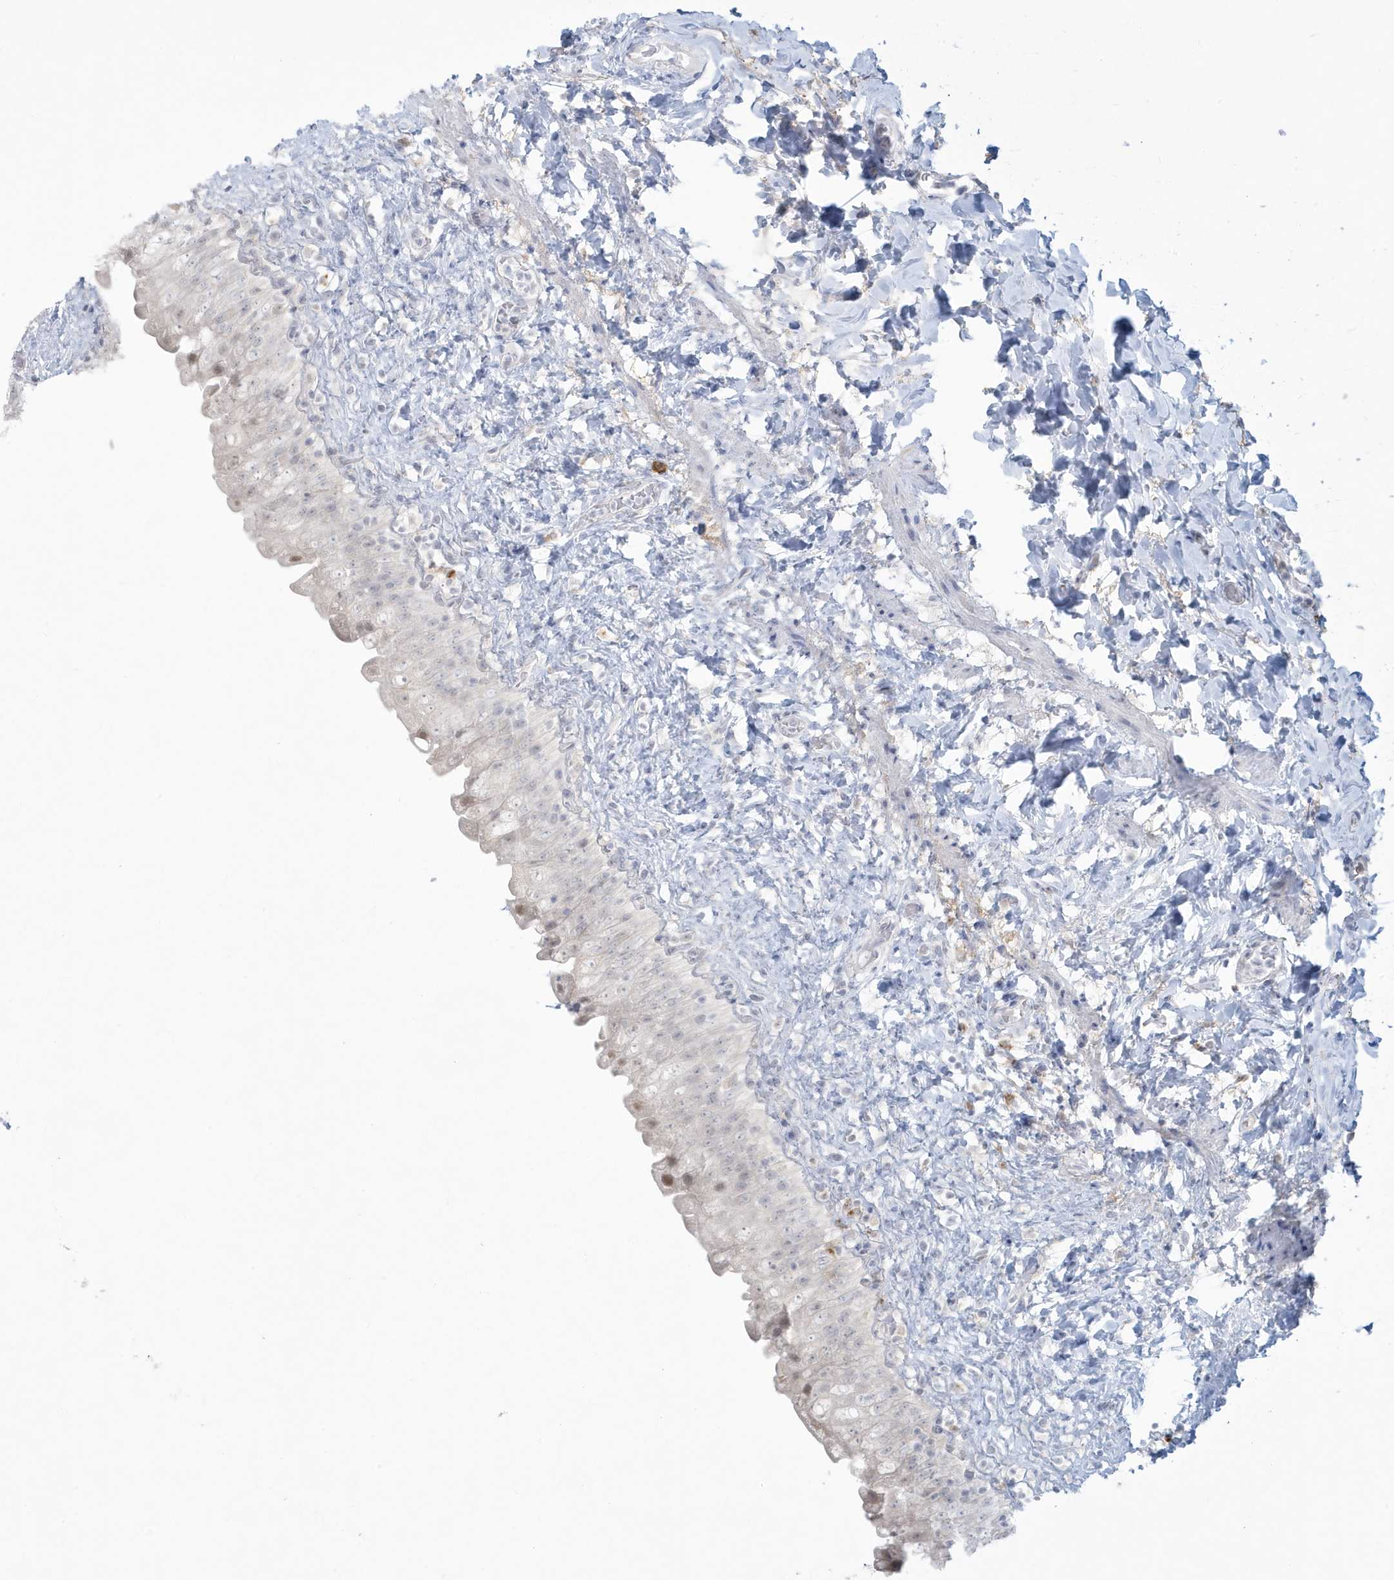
{"staining": {"intensity": "moderate", "quantity": "<25%", "location": "nuclear"}, "tissue": "urinary bladder", "cell_type": "Urothelial cells", "image_type": "normal", "snomed": [{"axis": "morphology", "description": "Normal tissue, NOS"}, {"axis": "topography", "description": "Urinary bladder"}], "caption": "This micrograph exhibits unremarkable urinary bladder stained with immunohistochemistry (IHC) to label a protein in brown. The nuclear of urothelial cells show moderate positivity for the protein. Nuclei are counter-stained blue.", "gene": "HERC6", "patient": {"sex": "female", "age": 27}}